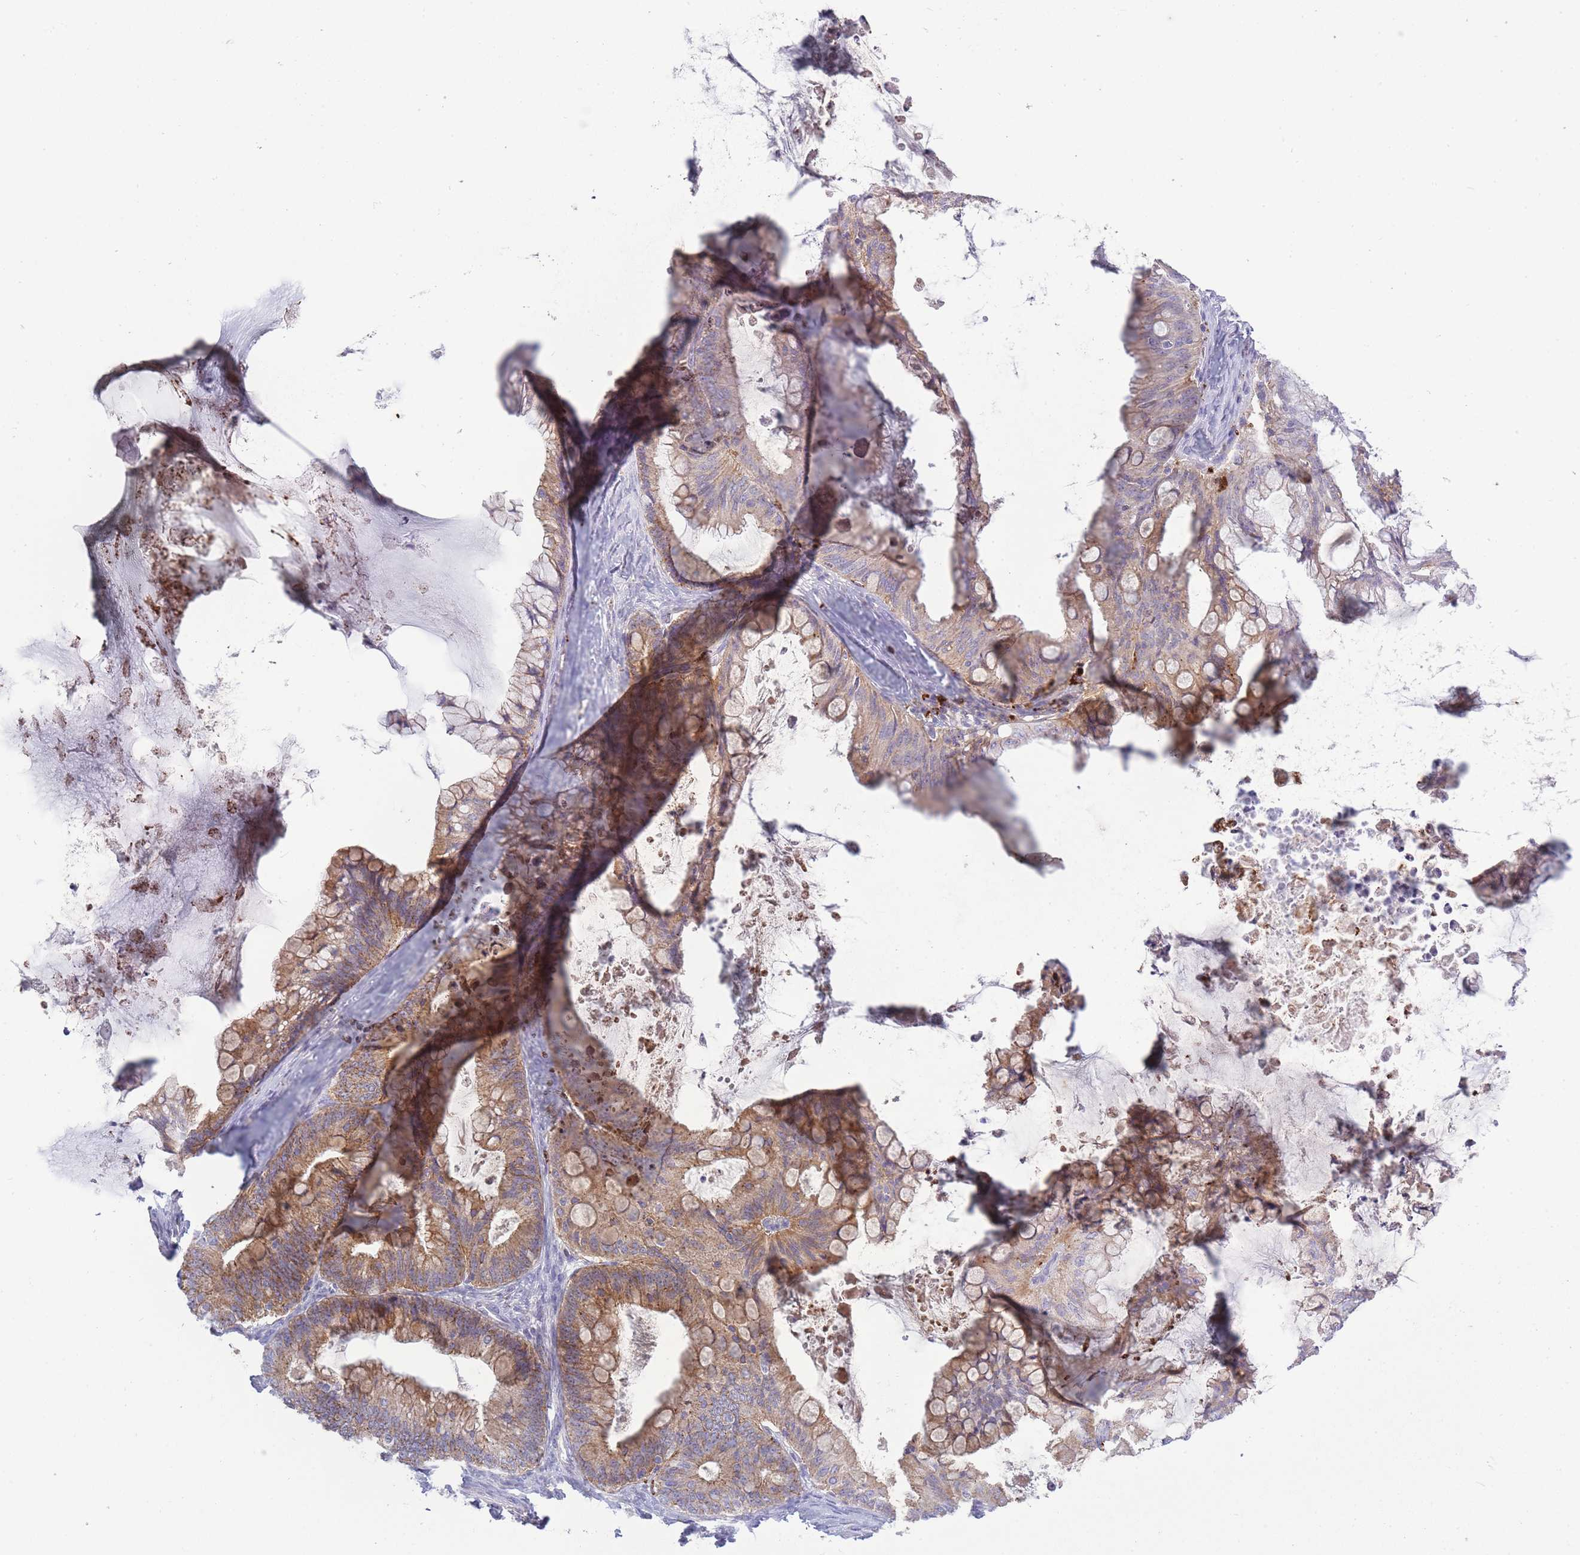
{"staining": {"intensity": "moderate", "quantity": "25%-75%", "location": "cytoplasmic/membranous"}, "tissue": "ovarian cancer", "cell_type": "Tumor cells", "image_type": "cancer", "snomed": [{"axis": "morphology", "description": "Cystadenocarcinoma, mucinous, NOS"}, {"axis": "topography", "description": "Ovary"}], "caption": "Ovarian cancer was stained to show a protein in brown. There is medium levels of moderate cytoplasmic/membranous expression in about 25%-75% of tumor cells.", "gene": "TRIM61", "patient": {"sex": "female", "age": 35}}